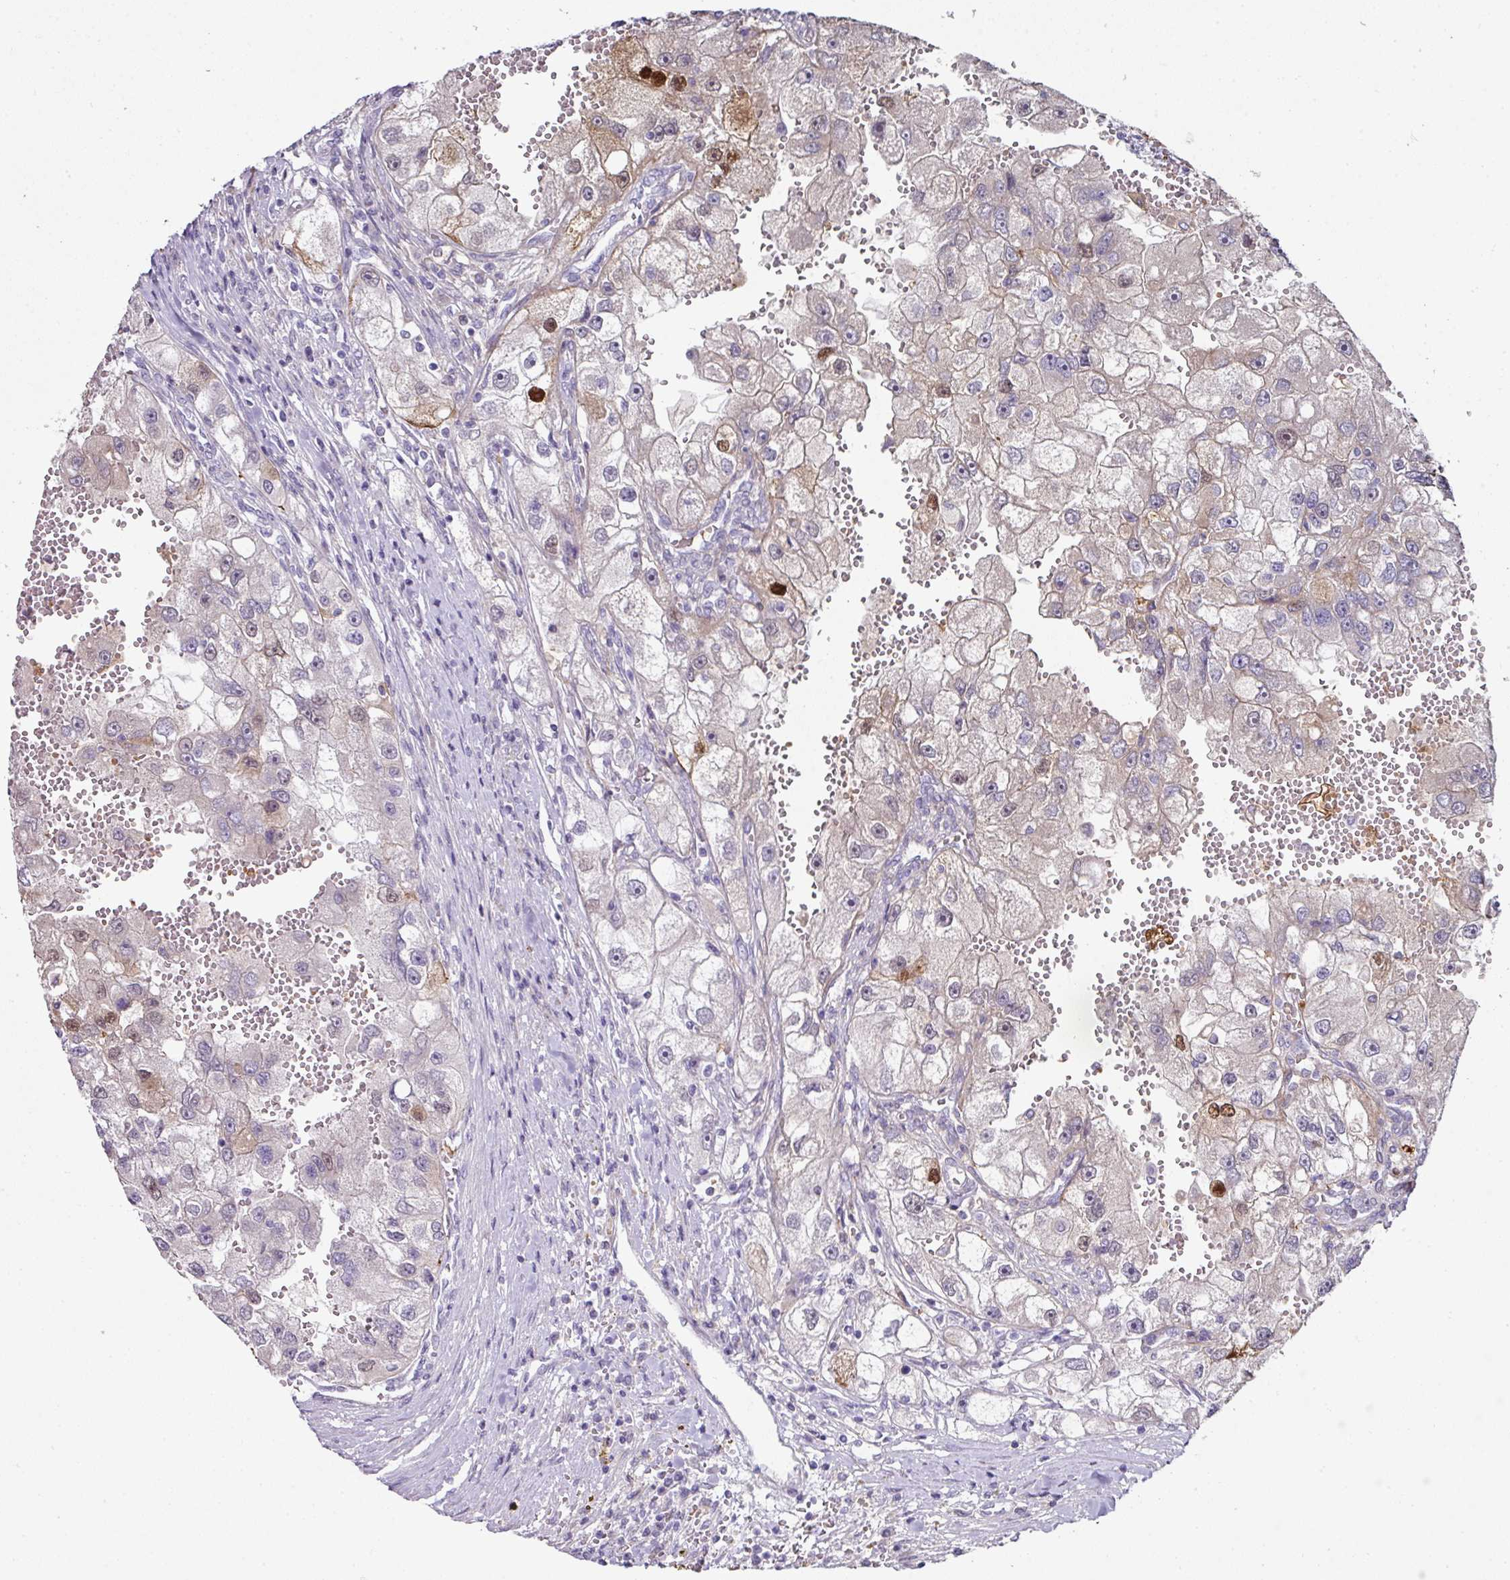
{"staining": {"intensity": "strong", "quantity": "<25%", "location": "nuclear"}, "tissue": "renal cancer", "cell_type": "Tumor cells", "image_type": "cancer", "snomed": [{"axis": "morphology", "description": "Adenocarcinoma, NOS"}, {"axis": "topography", "description": "Kidney"}], "caption": "Human renal cancer (adenocarcinoma) stained for a protein (brown) reveals strong nuclear positive staining in approximately <25% of tumor cells.", "gene": "ANKRD18A", "patient": {"sex": "male", "age": 63}}